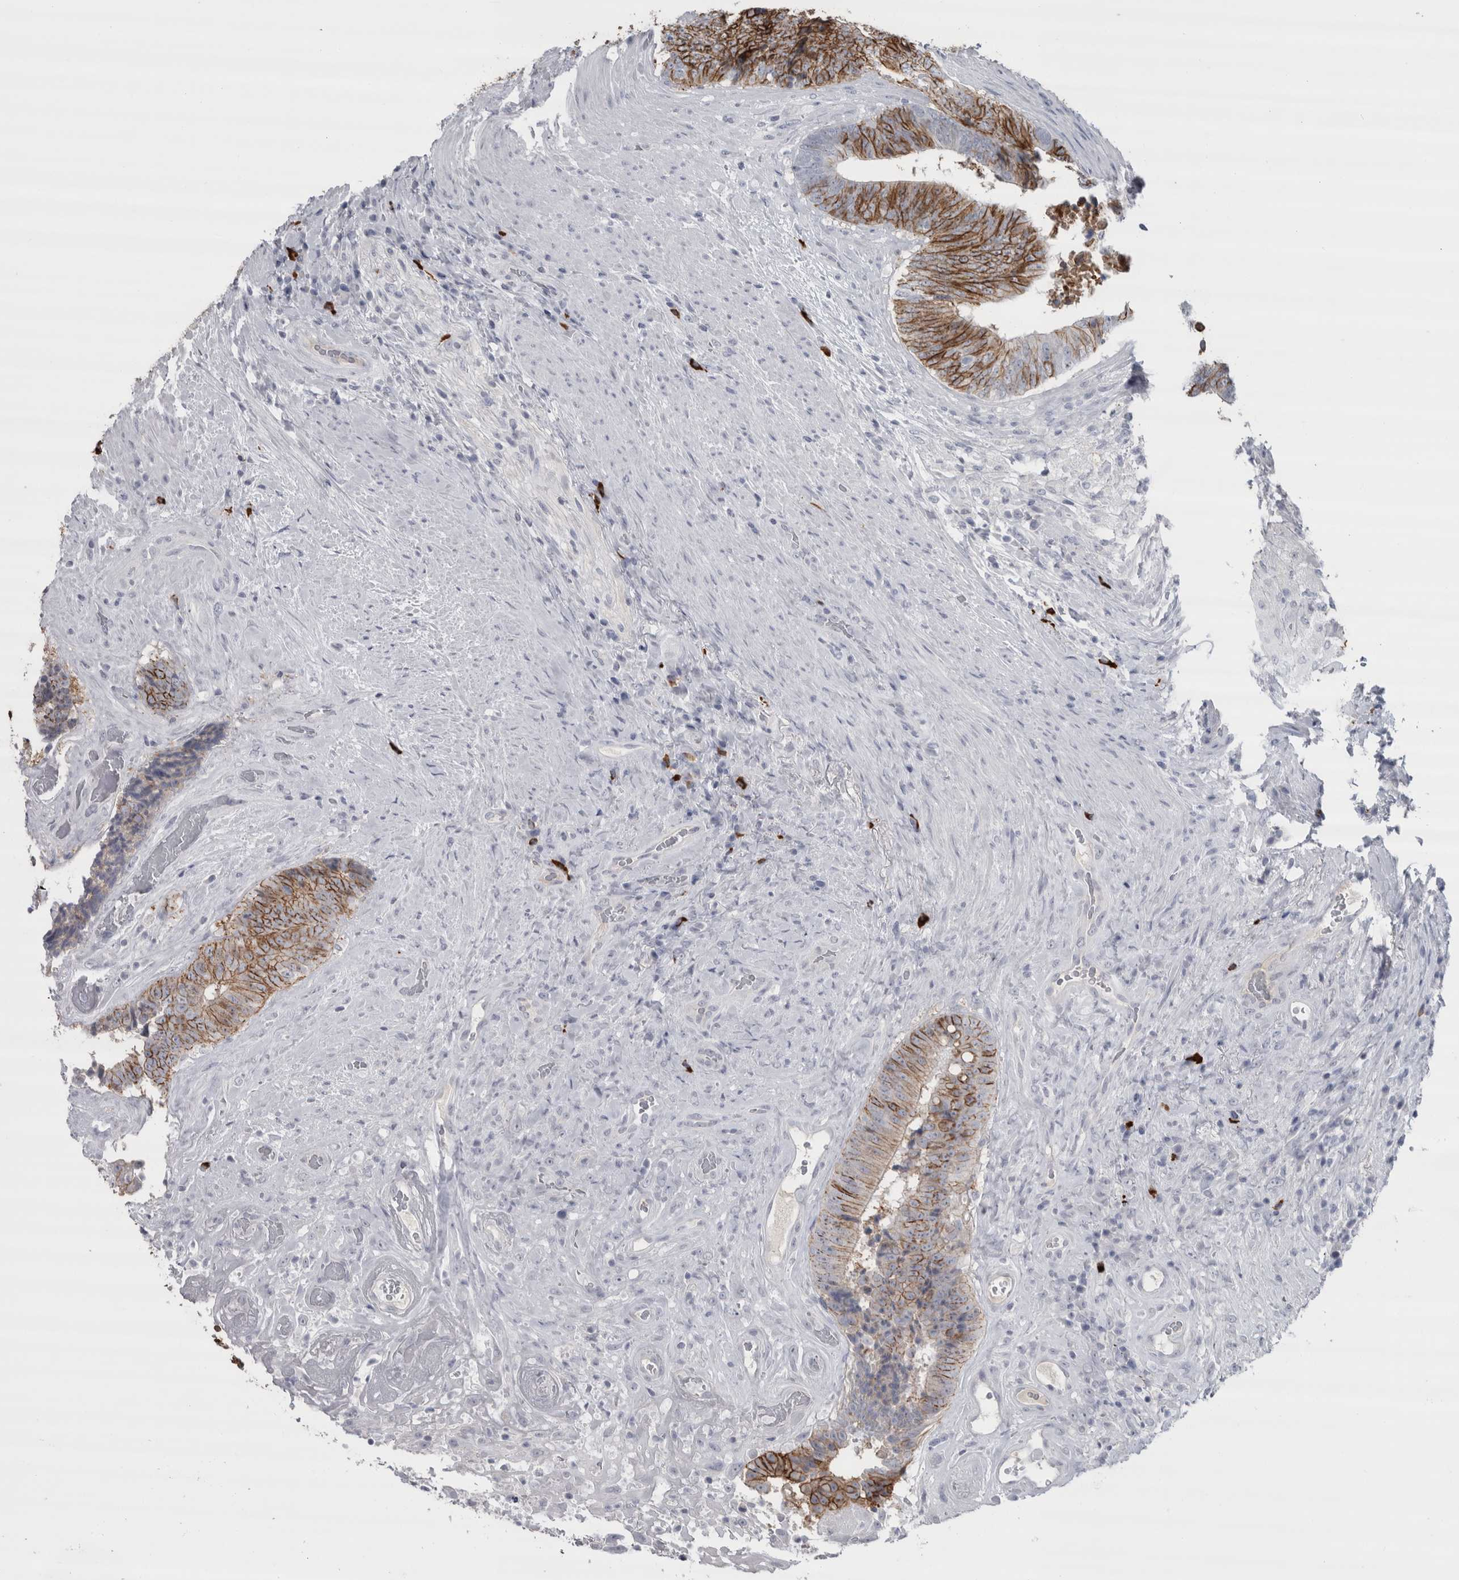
{"staining": {"intensity": "strong", "quantity": ">75%", "location": "cytoplasmic/membranous"}, "tissue": "colorectal cancer", "cell_type": "Tumor cells", "image_type": "cancer", "snomed": [{"axis": "morphology", "description": "Adenocarcinoma, NOS"}, {"axis": "topography", "description": "Rectum"}], "caption": "This is a histology image of immunohistochemistry staining of colorectal cancer, which shows strong staining in the cytoplasmic/membranous of tumor cells.", "gene": "CDH17", "patient": {"sex": "male", "age": 72}}